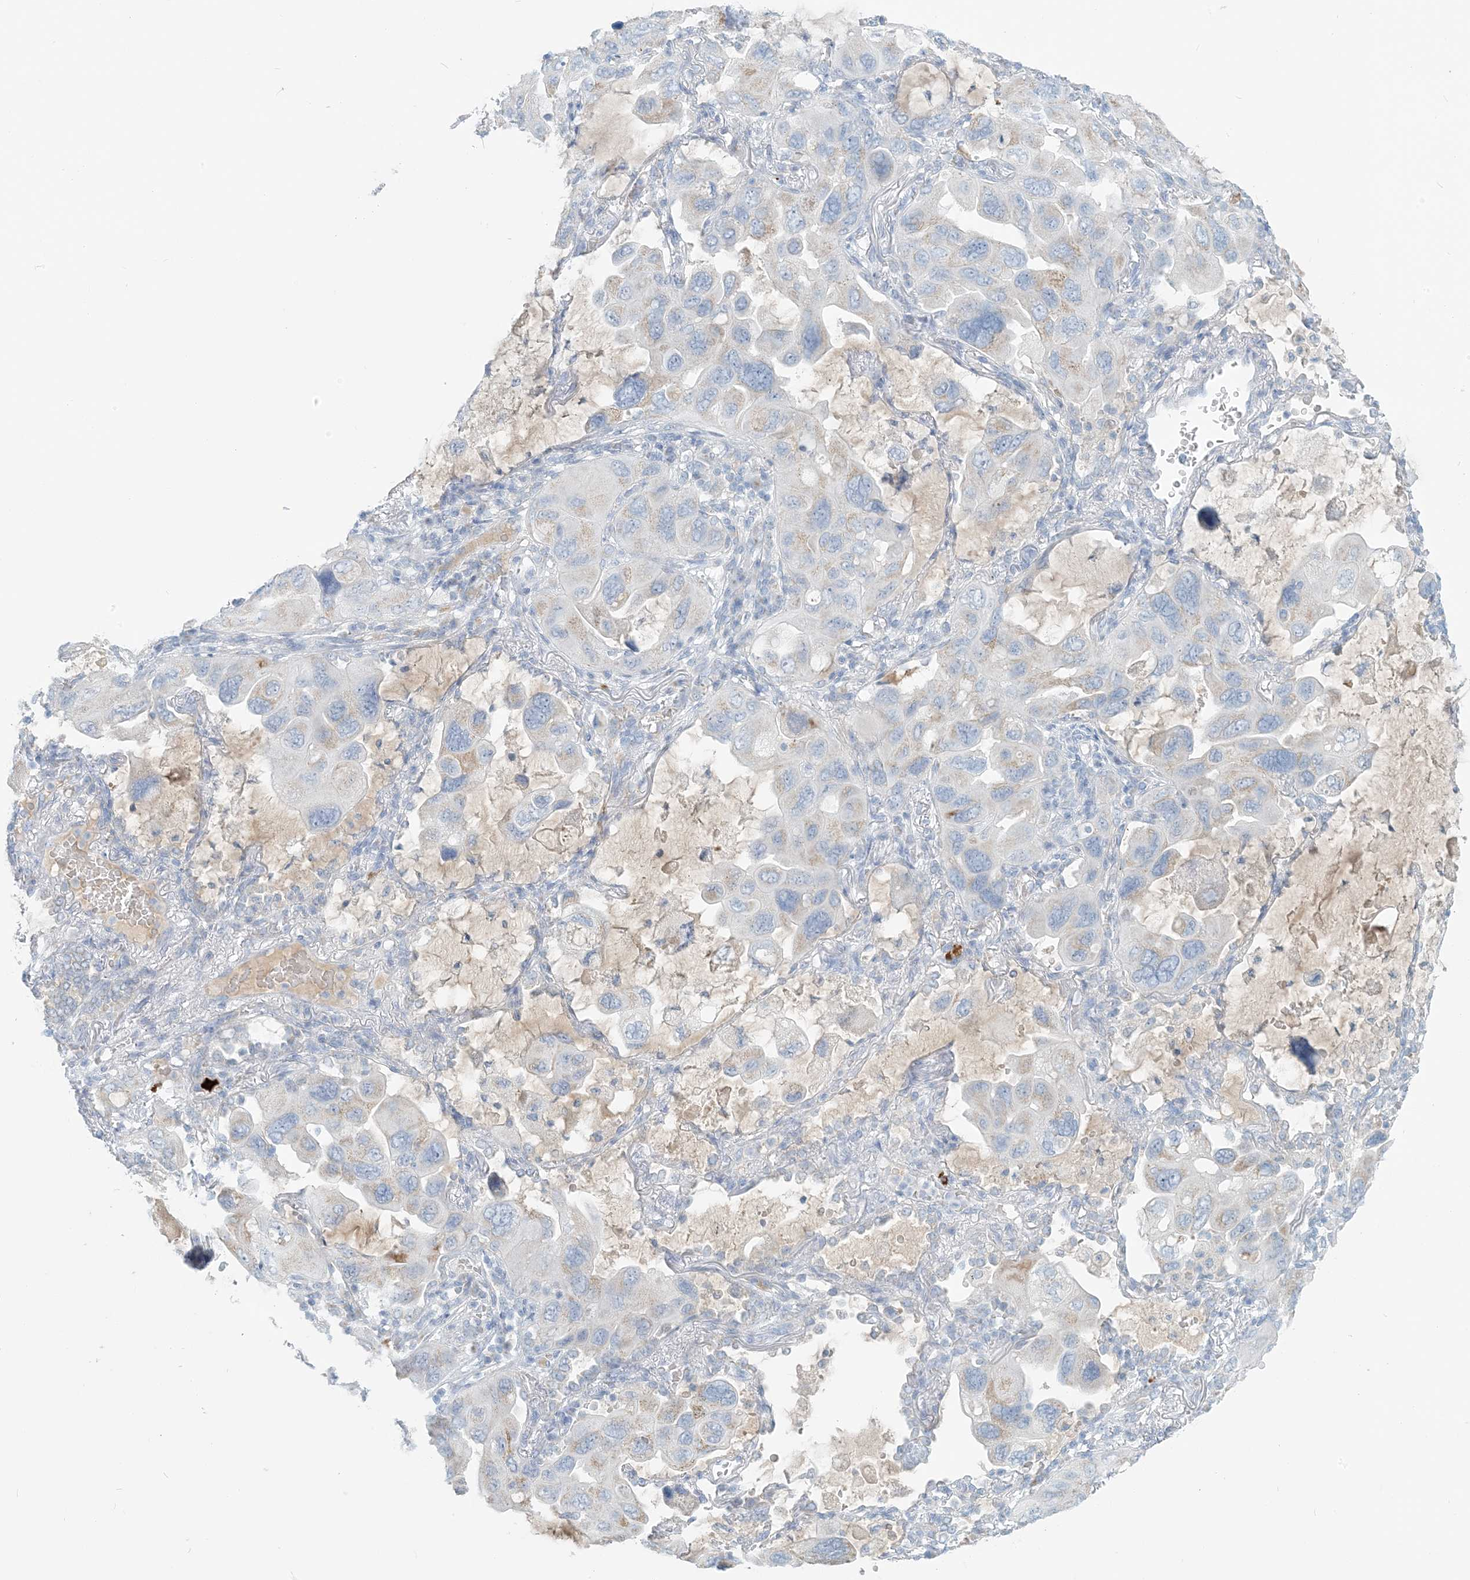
{"staining": {"intensity": "negative", "quantity": "none", "location": "none"}, "tissue": "lung cancer", "cell_type": "Tumor cells", "image_type": "cancer", "snomed": [{"axis": "morphology", "description": "Squamous cell carcinoma, NOS"}, {"axis": "topography", "description": "Lung"}], "caption": "This is an immunohistochemistry image of lung cancer. There is no expression in tumor cells.", "gene": "SCML1", "patient": {"sex": "female", "age": 73}}